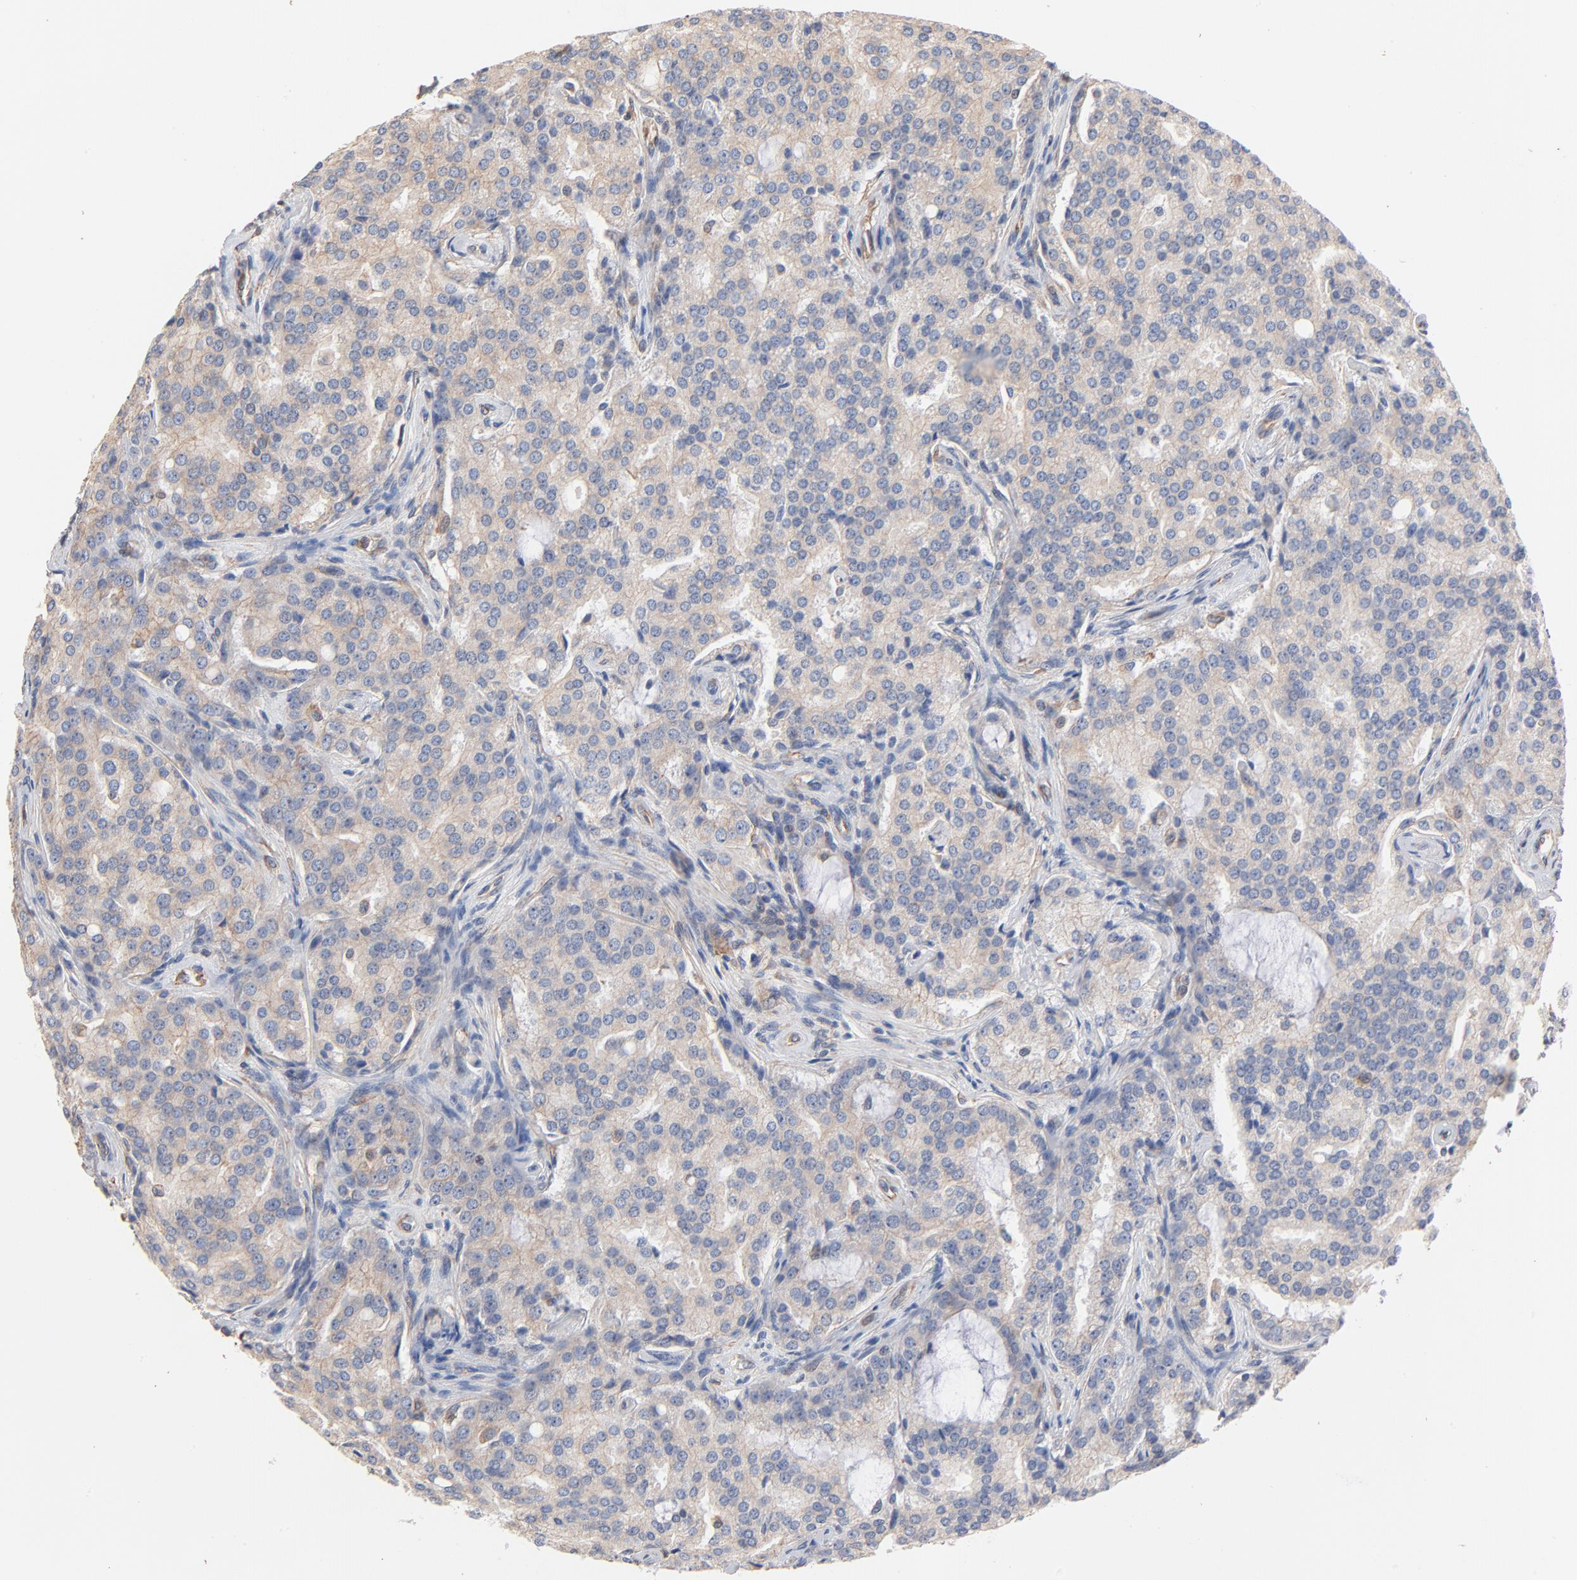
{"staining": {"intensity": "negative", "quantity": "none", "location": "none"}, "tissue": "prostate cancer", "cell_type": "Tumor cells", "image_type": "cancer", "snomed": [{"axis": "morphology", "description": "Adenocarcinoma, High grade"}, {"axis": "topography", "description": "Prostate"}], "caption": "IHC image of human prostate high-grade adenocarcinoma stained for a protein (brown), which demonstrates no expression in tumor cells.", "gene": "ABCD4", "patient": {"sex": "male", "age": 72}}